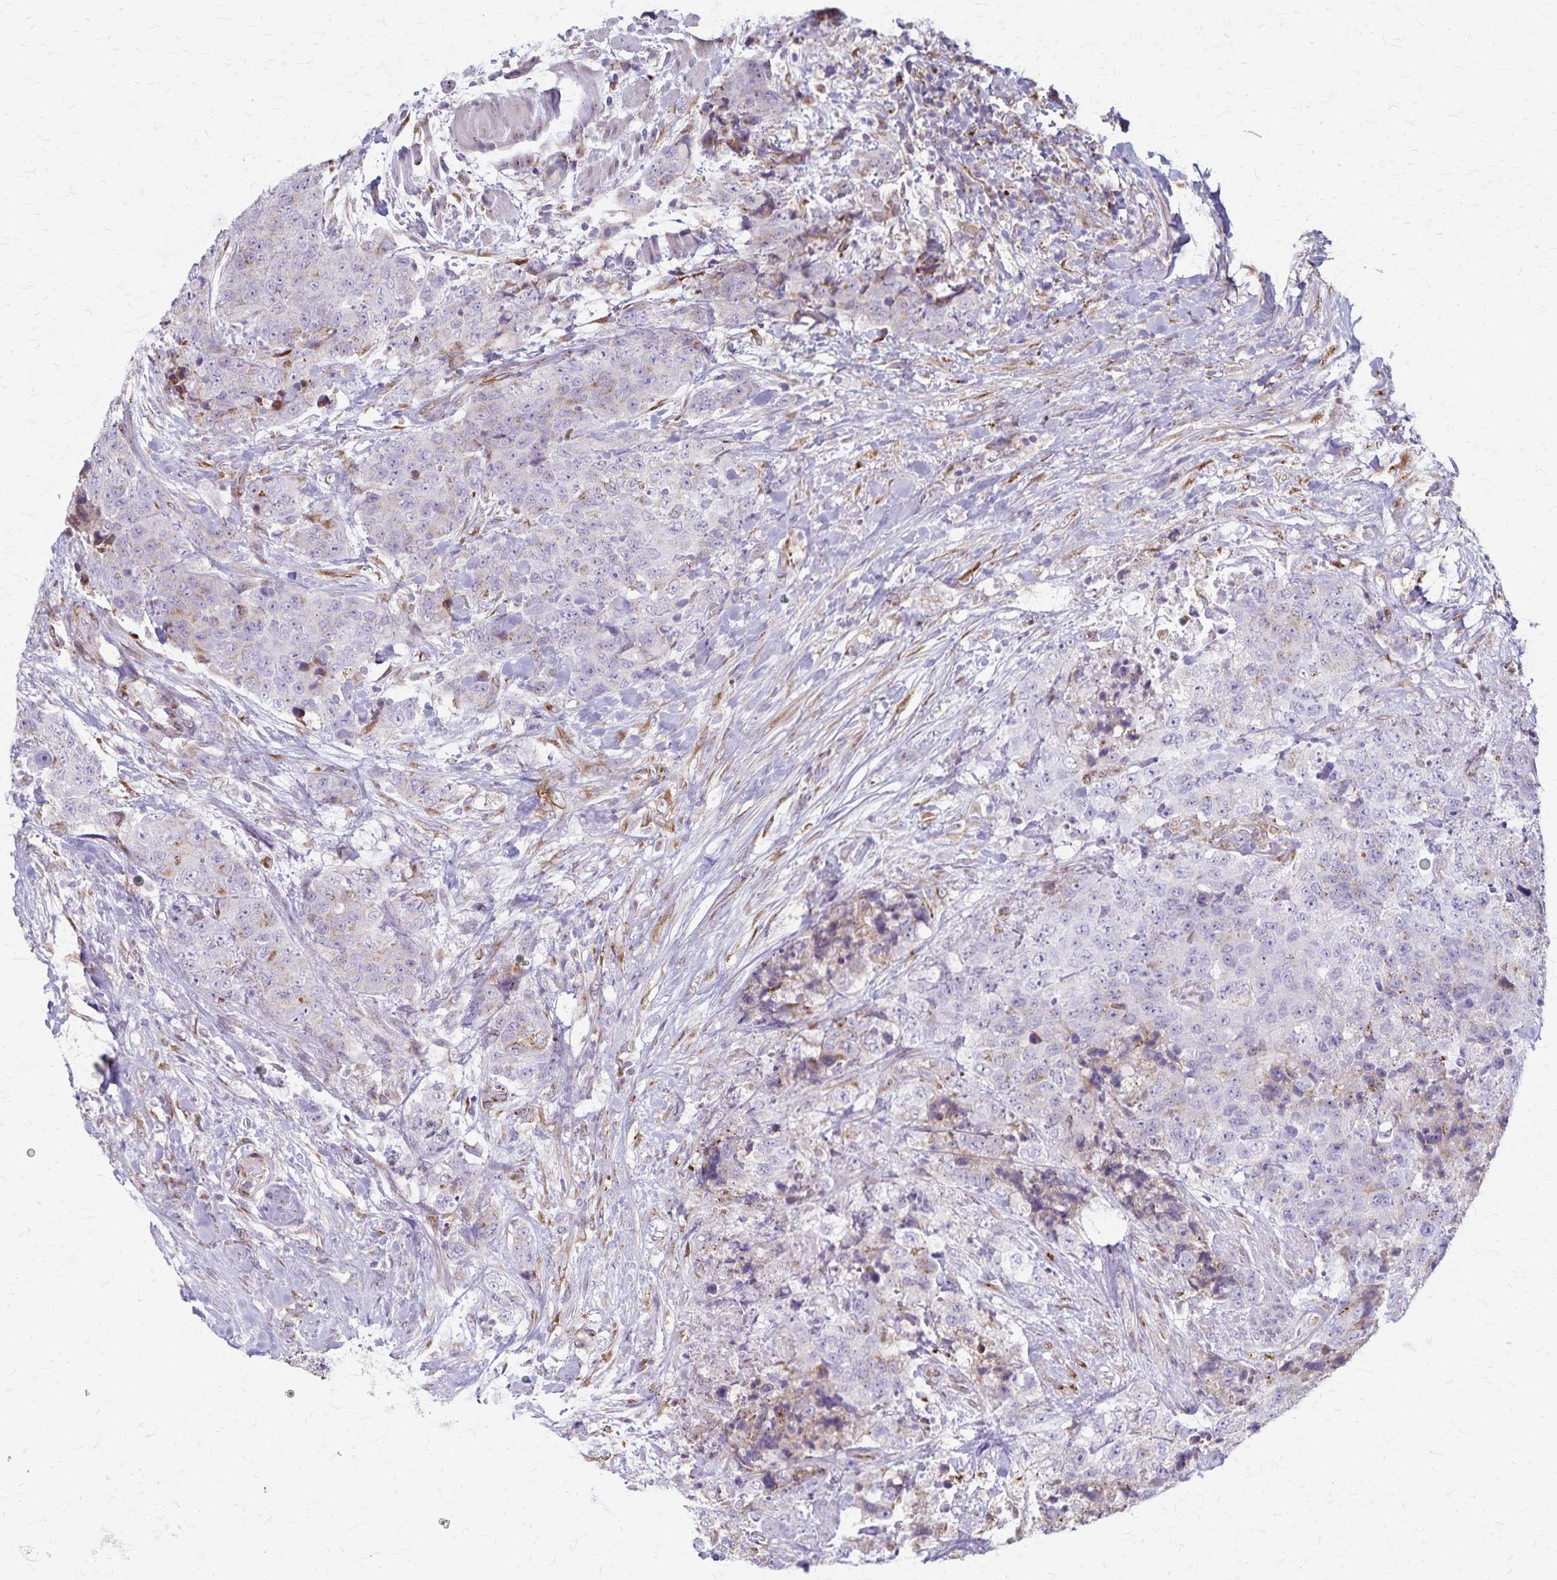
{"staining": {"intensity": "negative", "quantity": "none", "location": "none"}, "tissue": "urothelial cancer", "cell_type": "Tumor cells", "image_type": "cancer", "snomed": [{"axis": "morphology", "description": "Urothelial carcinoma, High grade"}, {"axis": "topography", "description": "Urinary bladder"}], "caption": "Photomicrograph shows no protein expression in tumor cells of urothelial cancer tissue.", "gene": "MCFD2", "patient": {"sex": "female", "age": 78}}